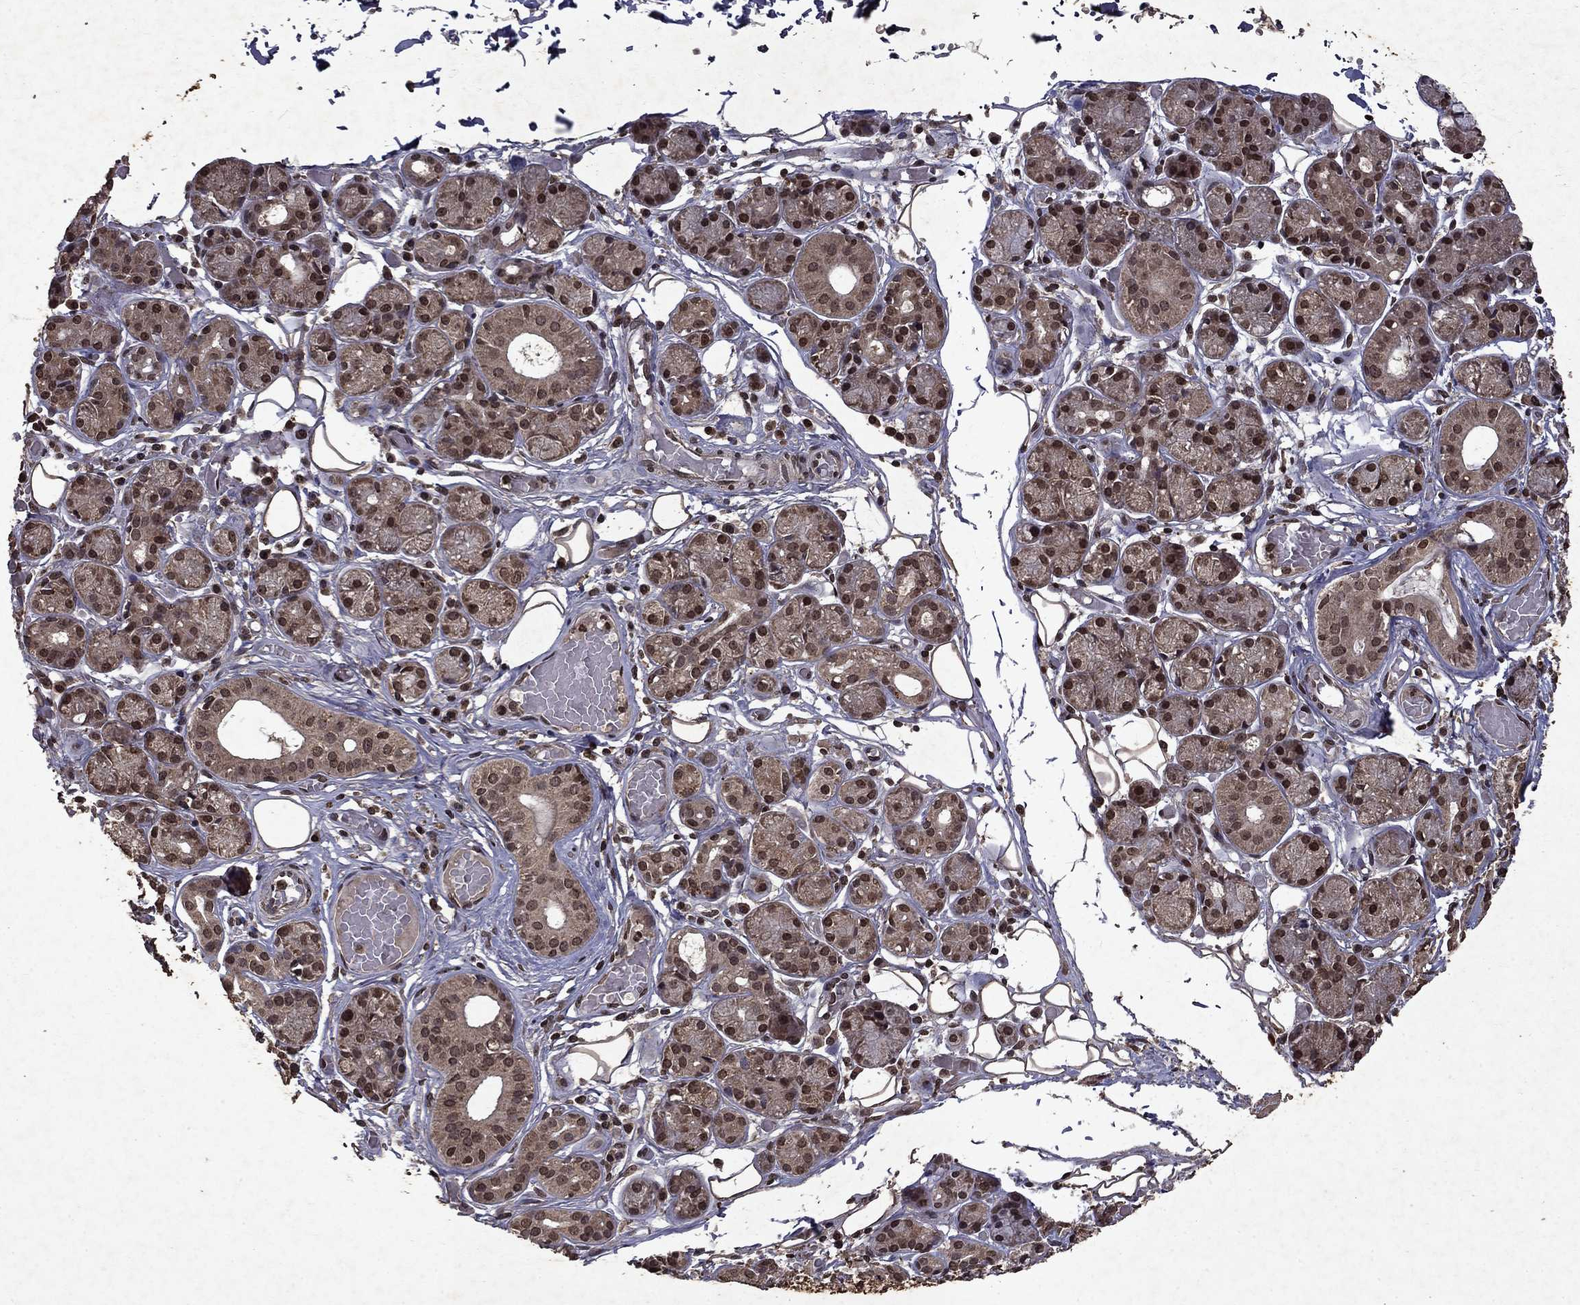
{"staining": {"intensity": "moderate", "quantity": "25%-75%", "location": "cytoplasmic/membranous,nuclear"}, "tissue": "salivary gland", "cell_type": "Glandular cells", "image_type": "normal", "snomed": [{"axis": "morphology", "description": "Normal tissue, NOS"}, {"axis": "topography", "description": "Salivary gland"}, {"axis": "topography", "description": "Peripheral nerve tissue"}], "caption": "Approximately 25%-75% of glandular cells in unremarkable salivary gland display moderate cytoplasmic/membranous,nuclear protein expression as visualized by brown immunohistochemical staining.", "gene": "PIN4", "patient": {"sex": "male", "age": 71}}